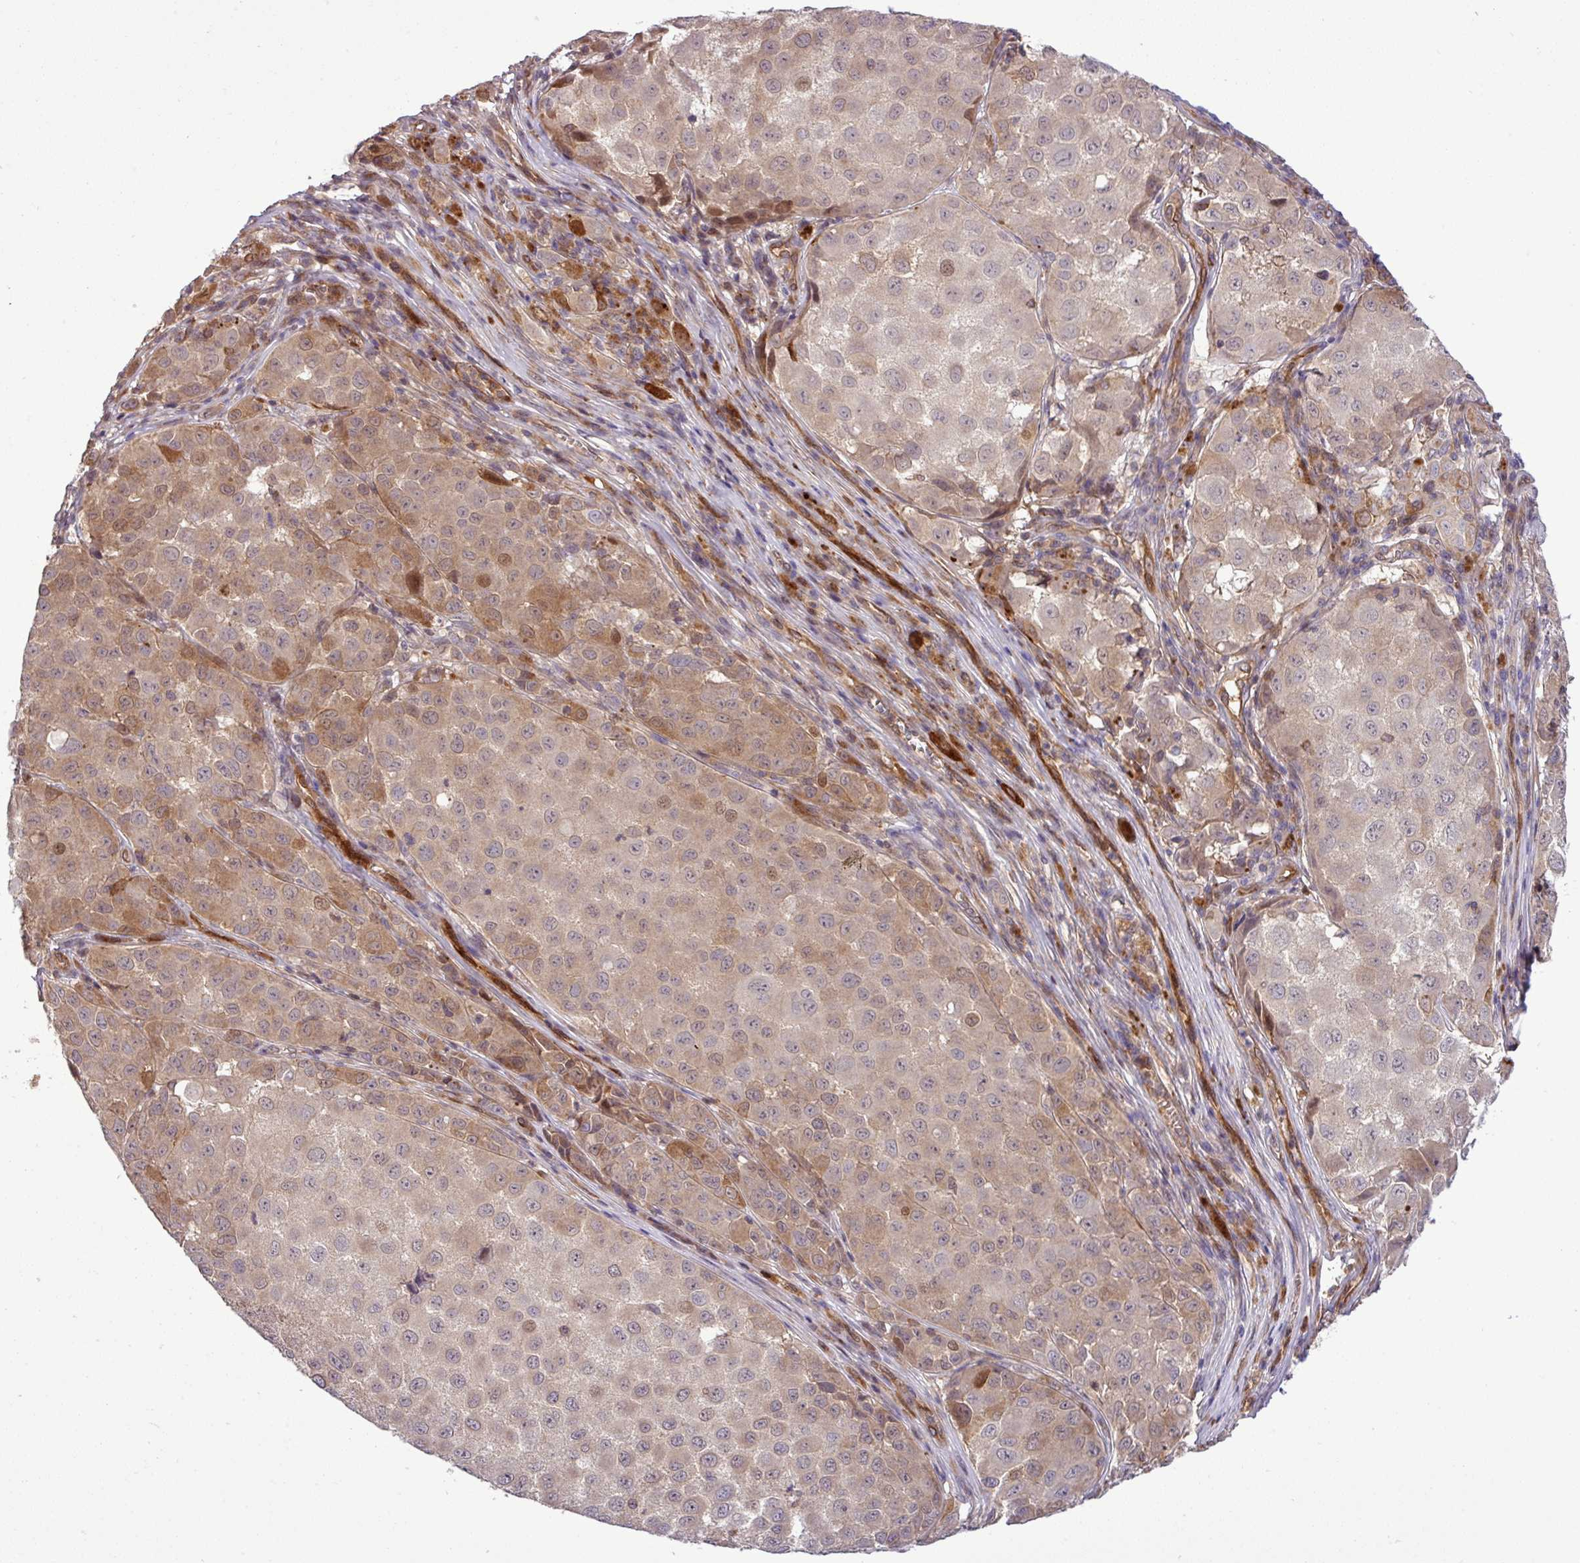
{"staining": {"intensity": "weak", "quantity": "<25%", "location": "cytoplasmic/membranous,nuclear"}, "tissue": "melanoma", "cell_type": "Tumor cells", "image_type": "cancer", "snomed": [{"axis": "morphology", "description": "Malignant melanoma, NOS"}, {"axis": "topography", "description": "Skin"}], "caption": "A high-resolution histopathology image shows IHC staining of malignant melanoma, which displays no significant positivity in tumor cells.", "gene": "CARHSP1", "patient": {"sex": "male", "age": 64}}